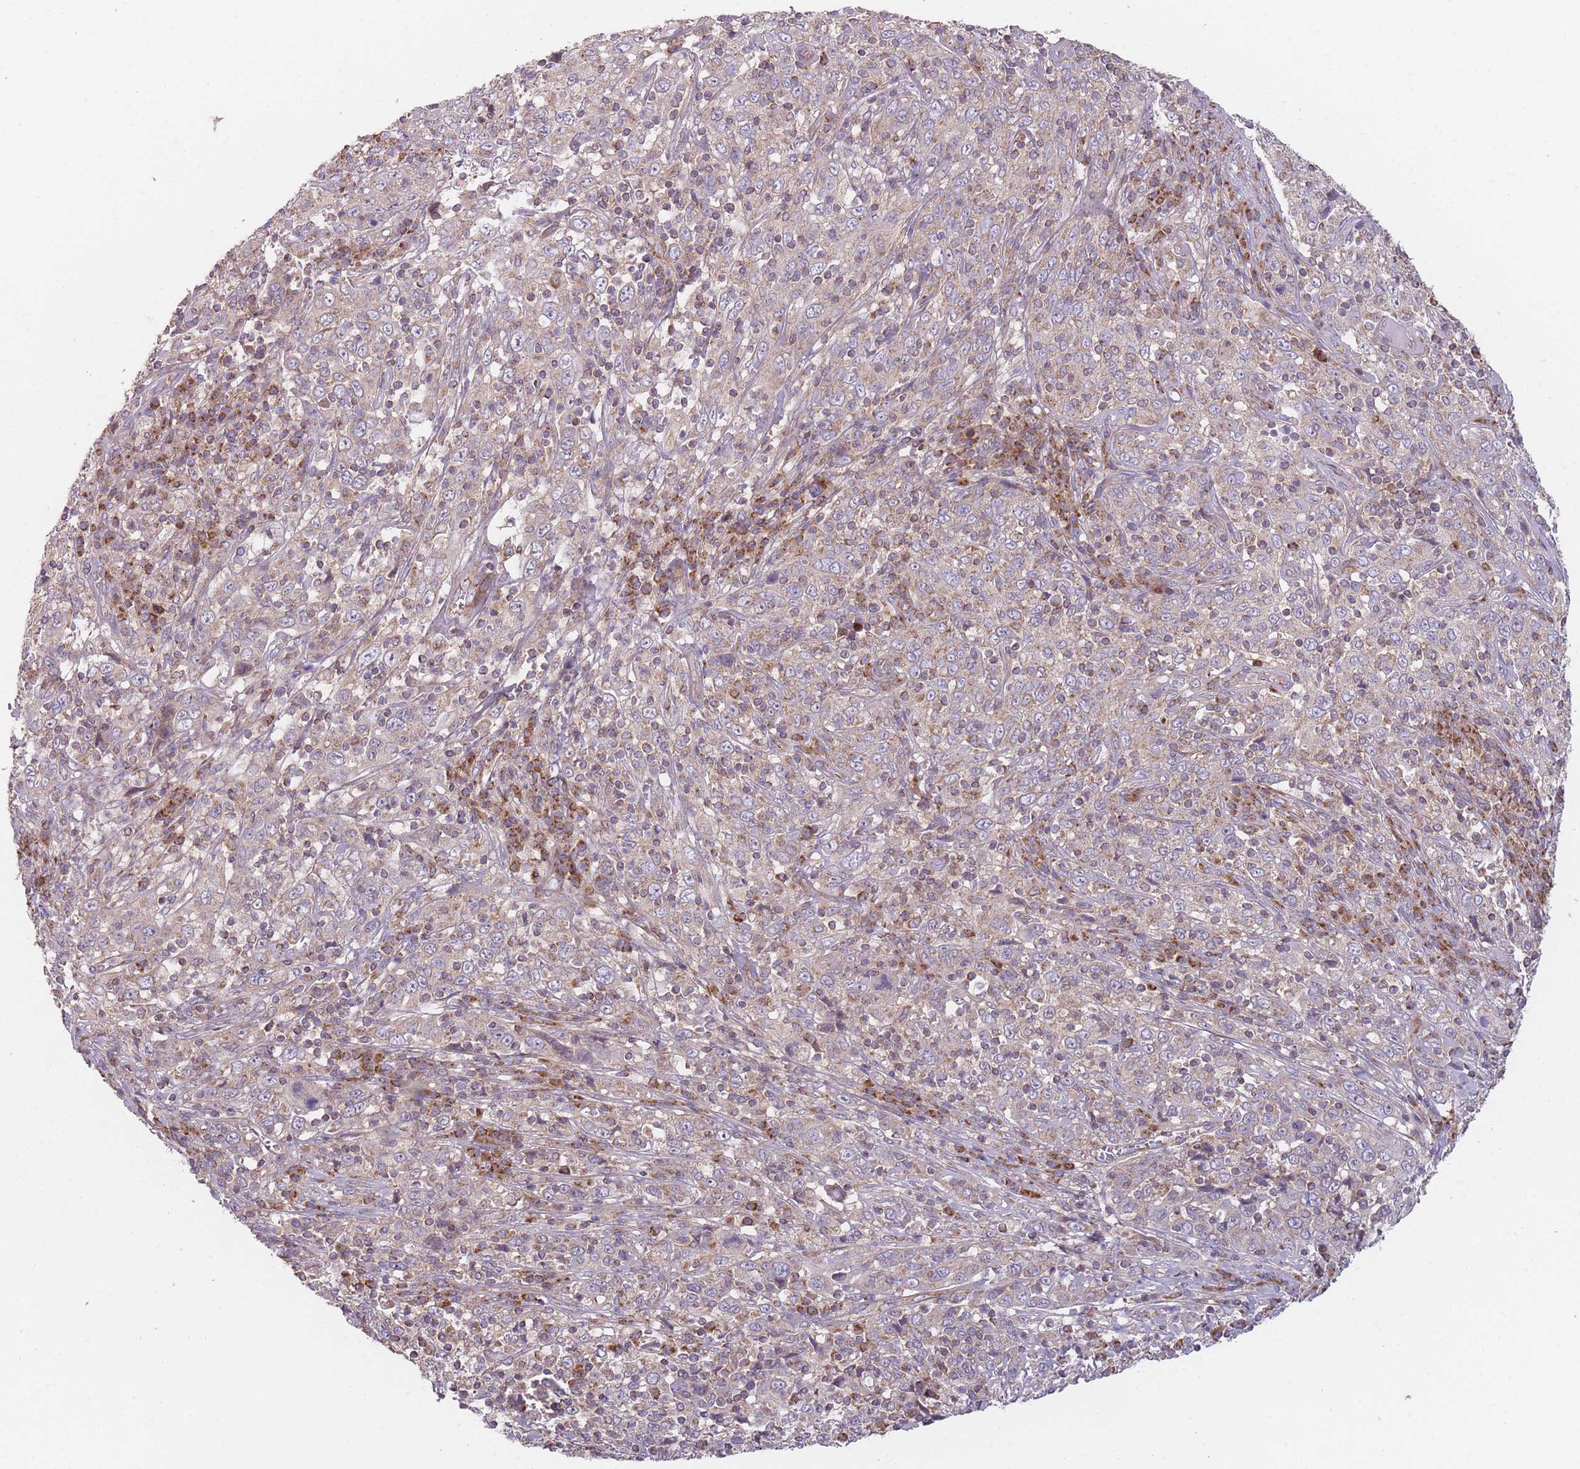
{"staining": {"intensity": "weak", "quantity": "25%-75%", "location": "cytoplasmic/membranous"}, "tissue": "cervical cancer", "cell_type": "Tumor cells", "image_type": "cancer", "snomed": [{"axis": "morphology", "description": "Squamous cell carcinoma, NOS"}, {"axis": "topography", "description": "Cervix"}], "caption": "Tumor cells display weak cytoplasmic/membranous expression in approximately 25%-75% of cells in cervical cancer (squamous cell carcinoma).", "gene": "NDUFA9", "patient": {"sex": "female", "age": 46}}